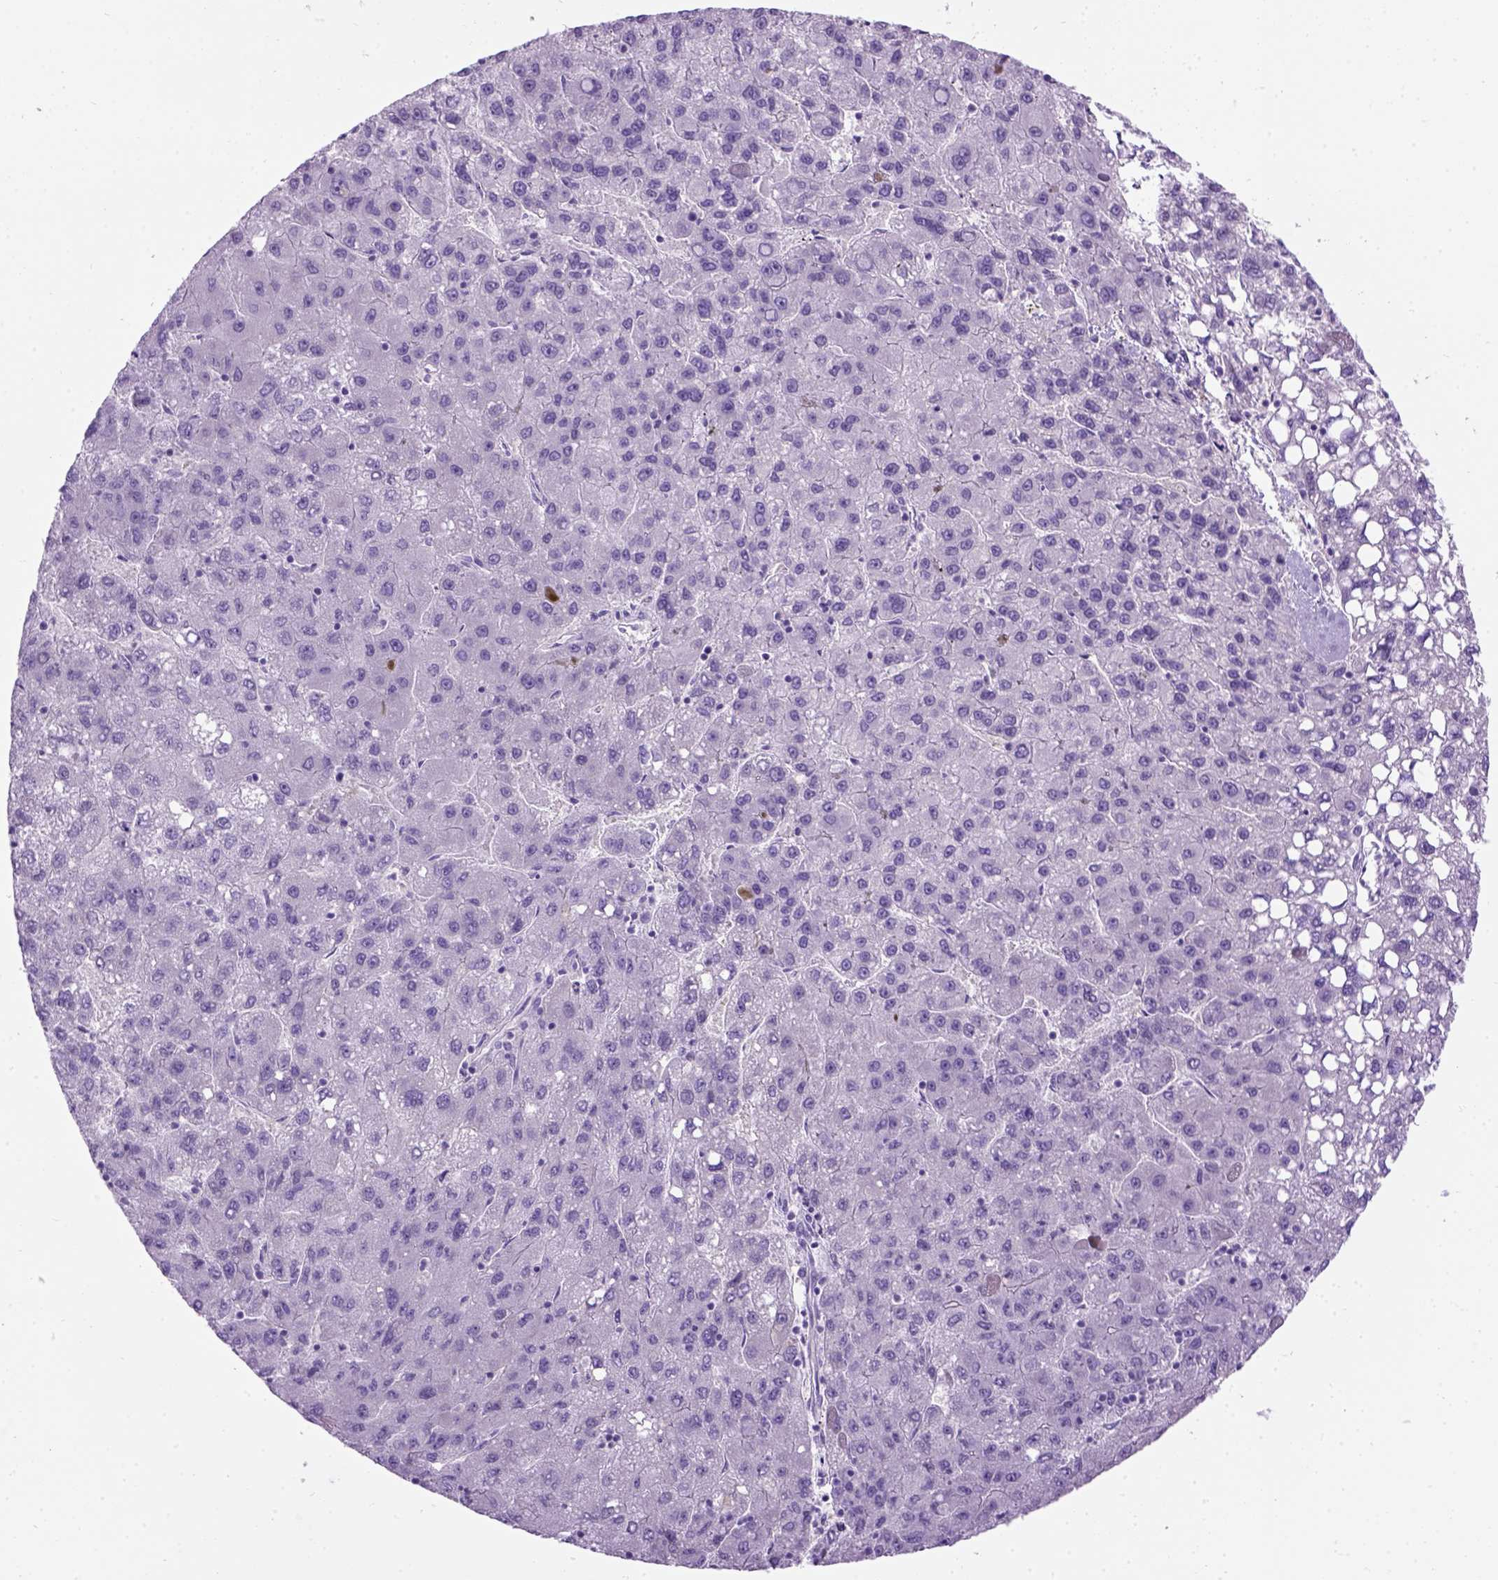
{"staining": {"intensity": "negative", "quantity": "none", "location": "none"}, "tissue": "liver cancer", "cell_type": "Tumor cells", "image_type": "cancer", "snomed": [{"axis": "morphology", "description": "Carcinoma, Hepatocellular, NOS"}, {"axis": "topography", "description": "Liver"}], "caption": "Tumor cells show no significant expression in hepatocellular carcinoma (liver).", "gene": "GABRB2", "patient": {"sex": "female", "age": 82}}